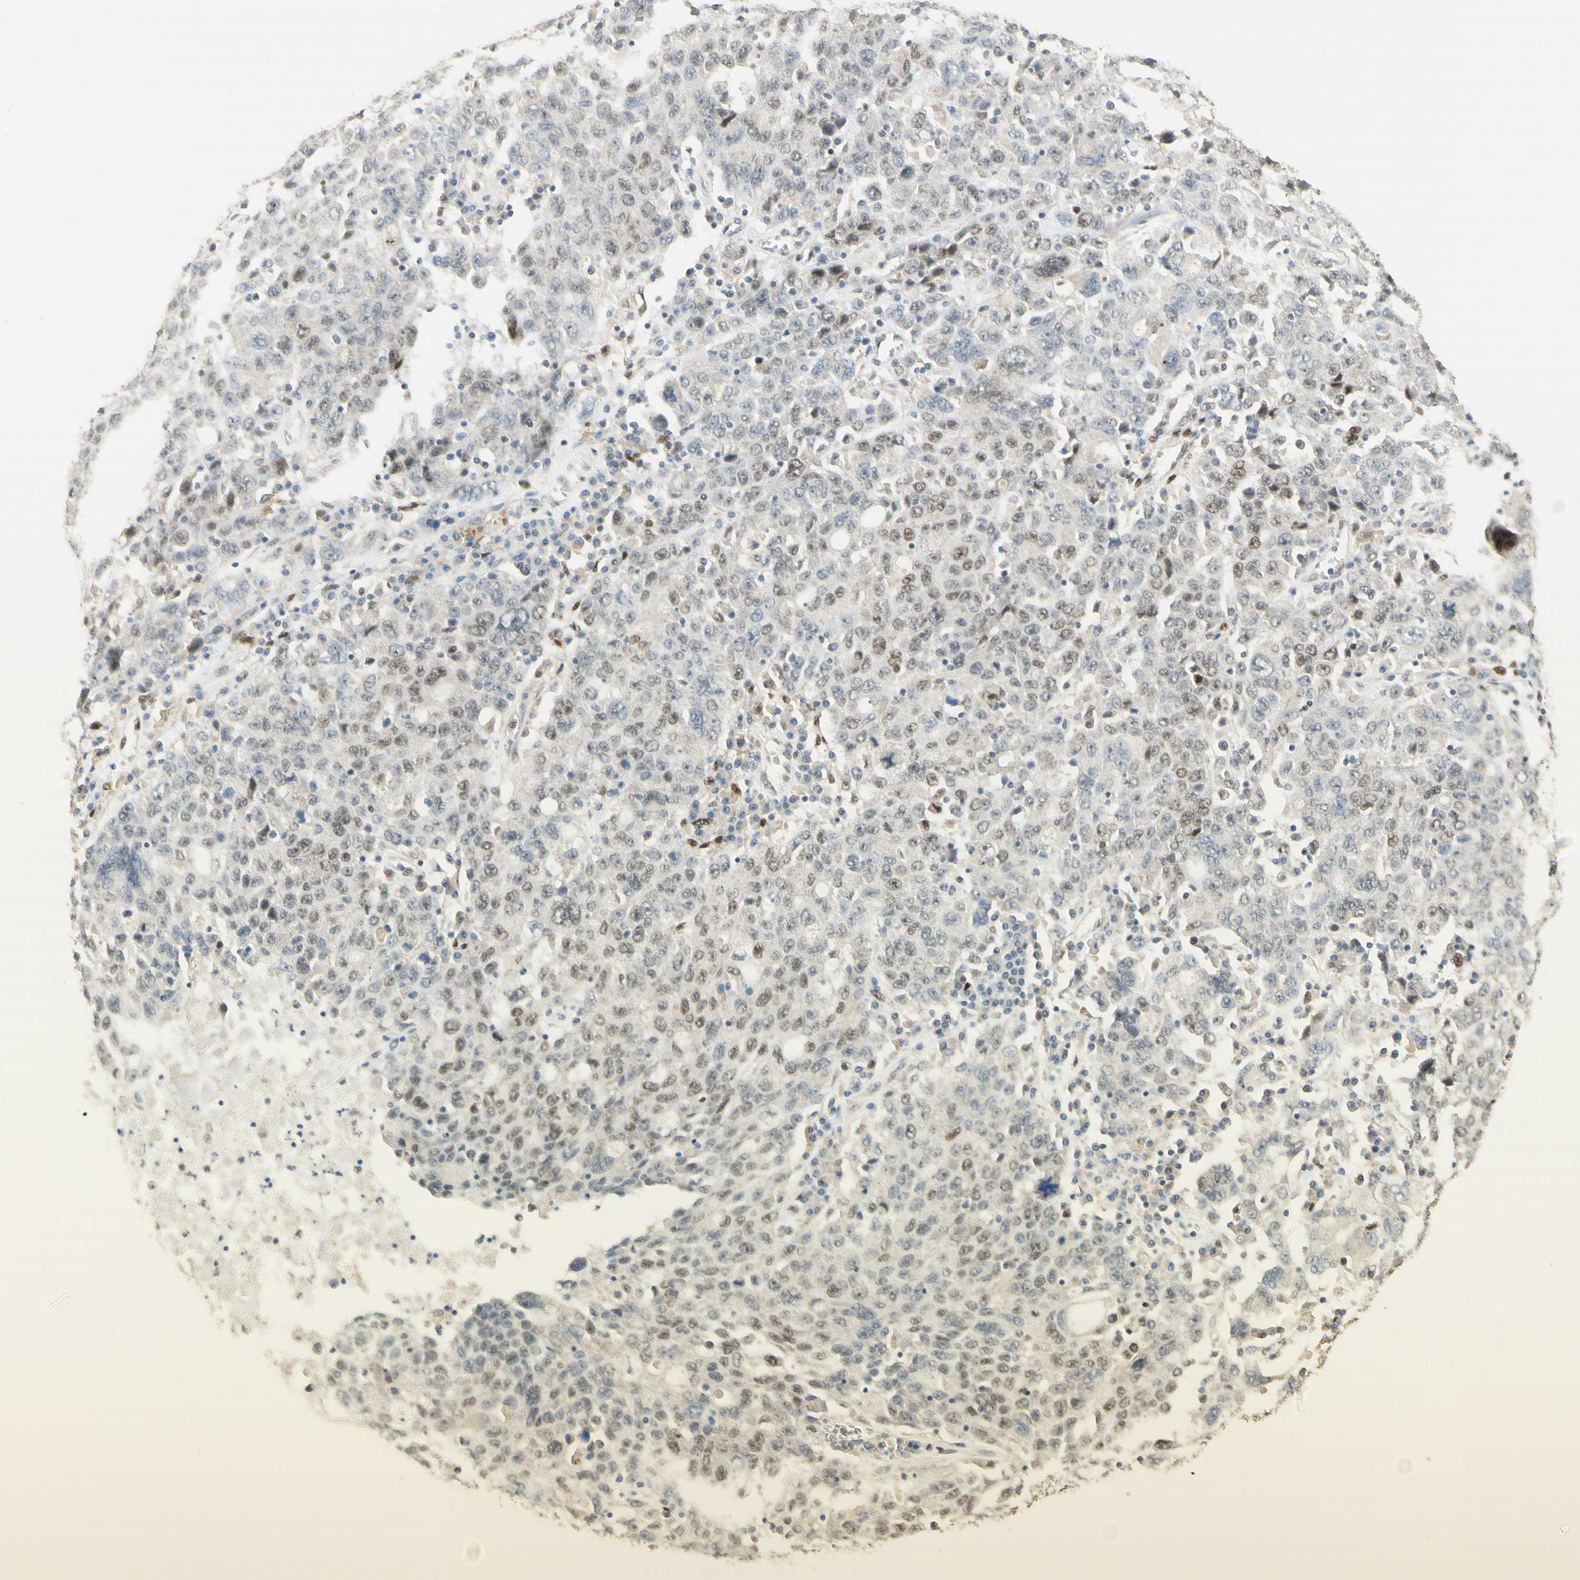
{"staining": {"intensity": "weak", "quantity": "<25%", "location": "nuclear"}, "tissue": "ovarian cancer", "cell_type": "Tumor cells", "image_type": "cancer", "snomed": [{"axis": "morphology", "description": "Carcinoma, endometroid"}, {"axis": "topography", "description": "Ovary"}], "caption": "Ovarian cancer was stained to show a protein in brown. There is no significant expression in tumor cells.", "gene": "FOXP1", "patient": {"sex": "female", "age": 62}}